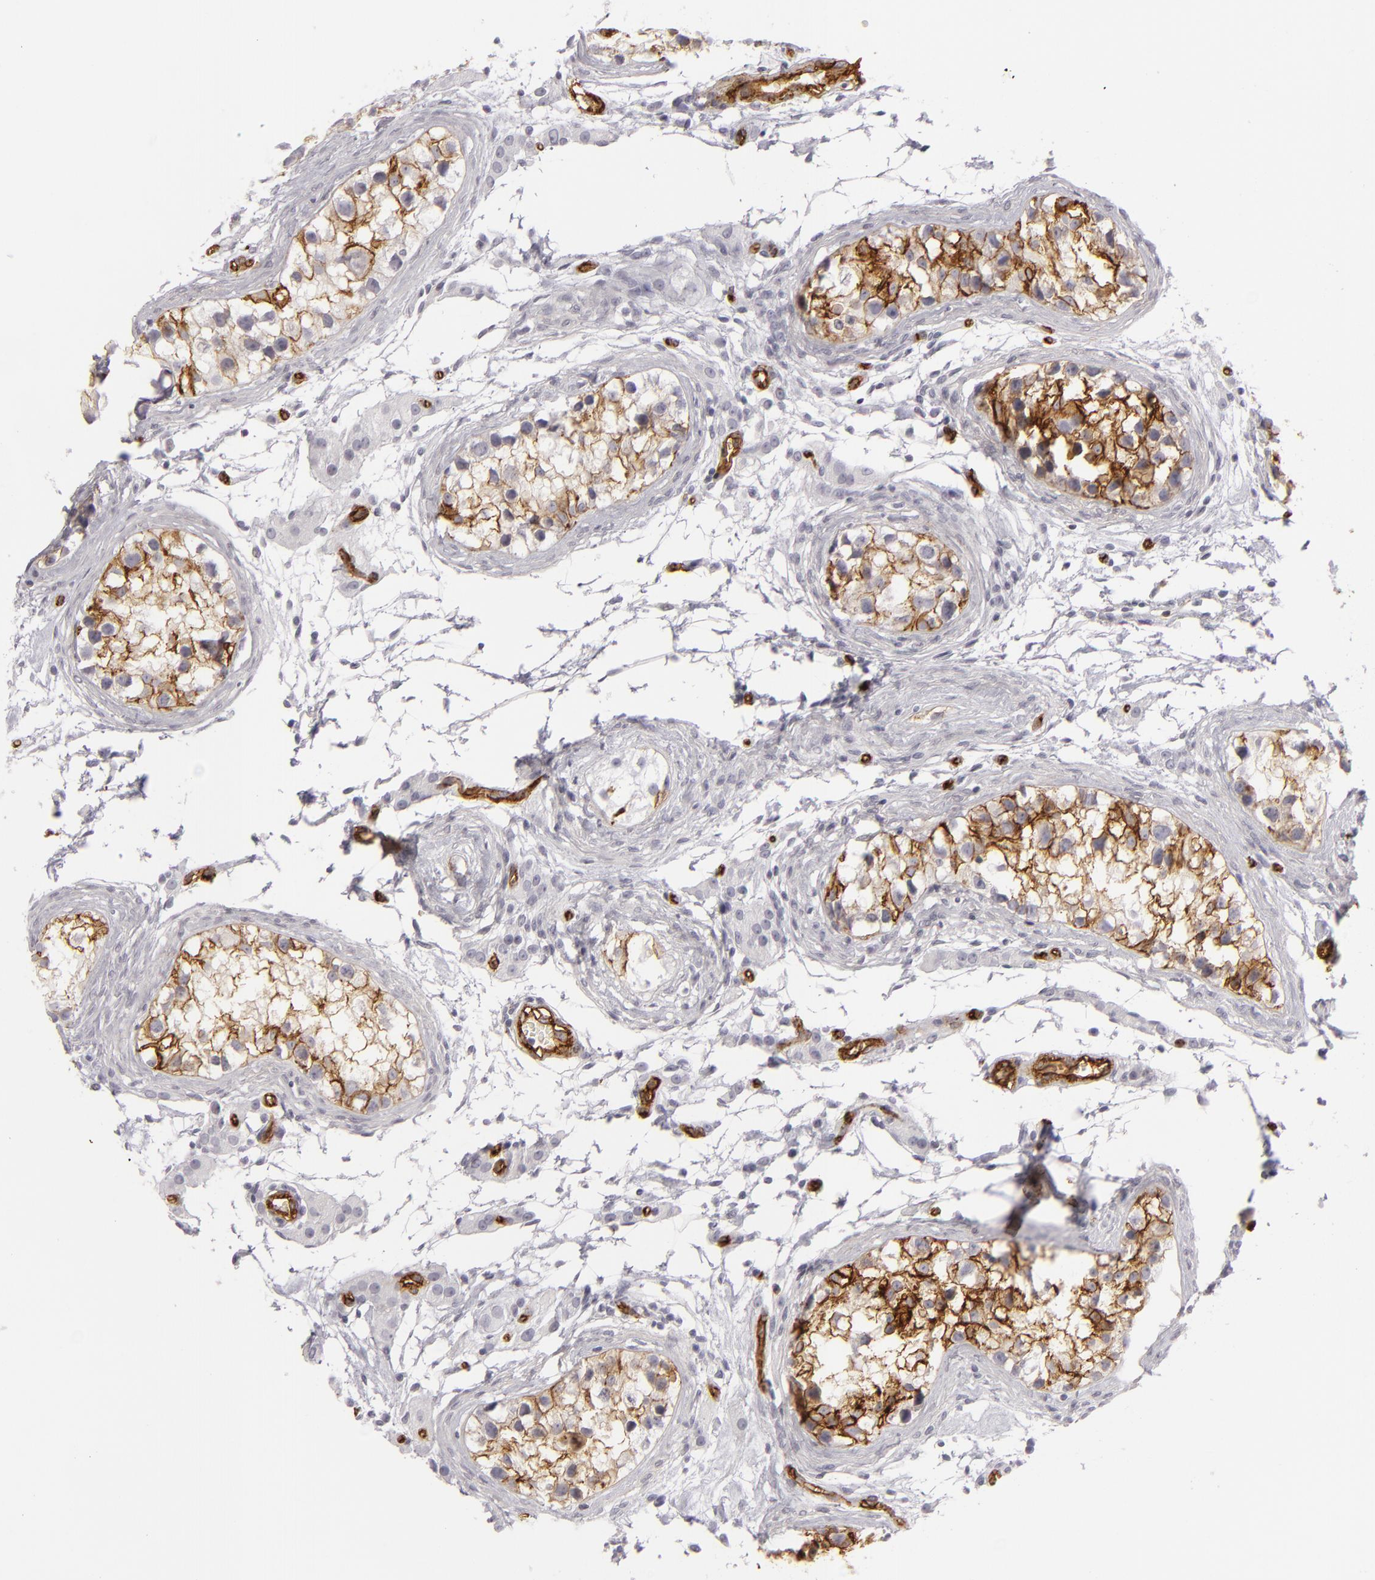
{"staining": {"intensity": "weak", "quantity": "<25%", "location": "cytoplasmic/membranous"}, "tissue": "testis cancer", "cell_type": "Tumor cells", "image_type": "cancer", "snomed": [{"axis": "morphology", "description": "Seminoma, NOS"}, {"axis": "topography", "description": "Testis"}], "caption": "Immunohistochemistry micrograph of human seminoma (testis) stained for a protein (brown), which displays no staining in tumor cells.", "gene": "MCAM", "patient": {"sex": "male", "age": 25}}